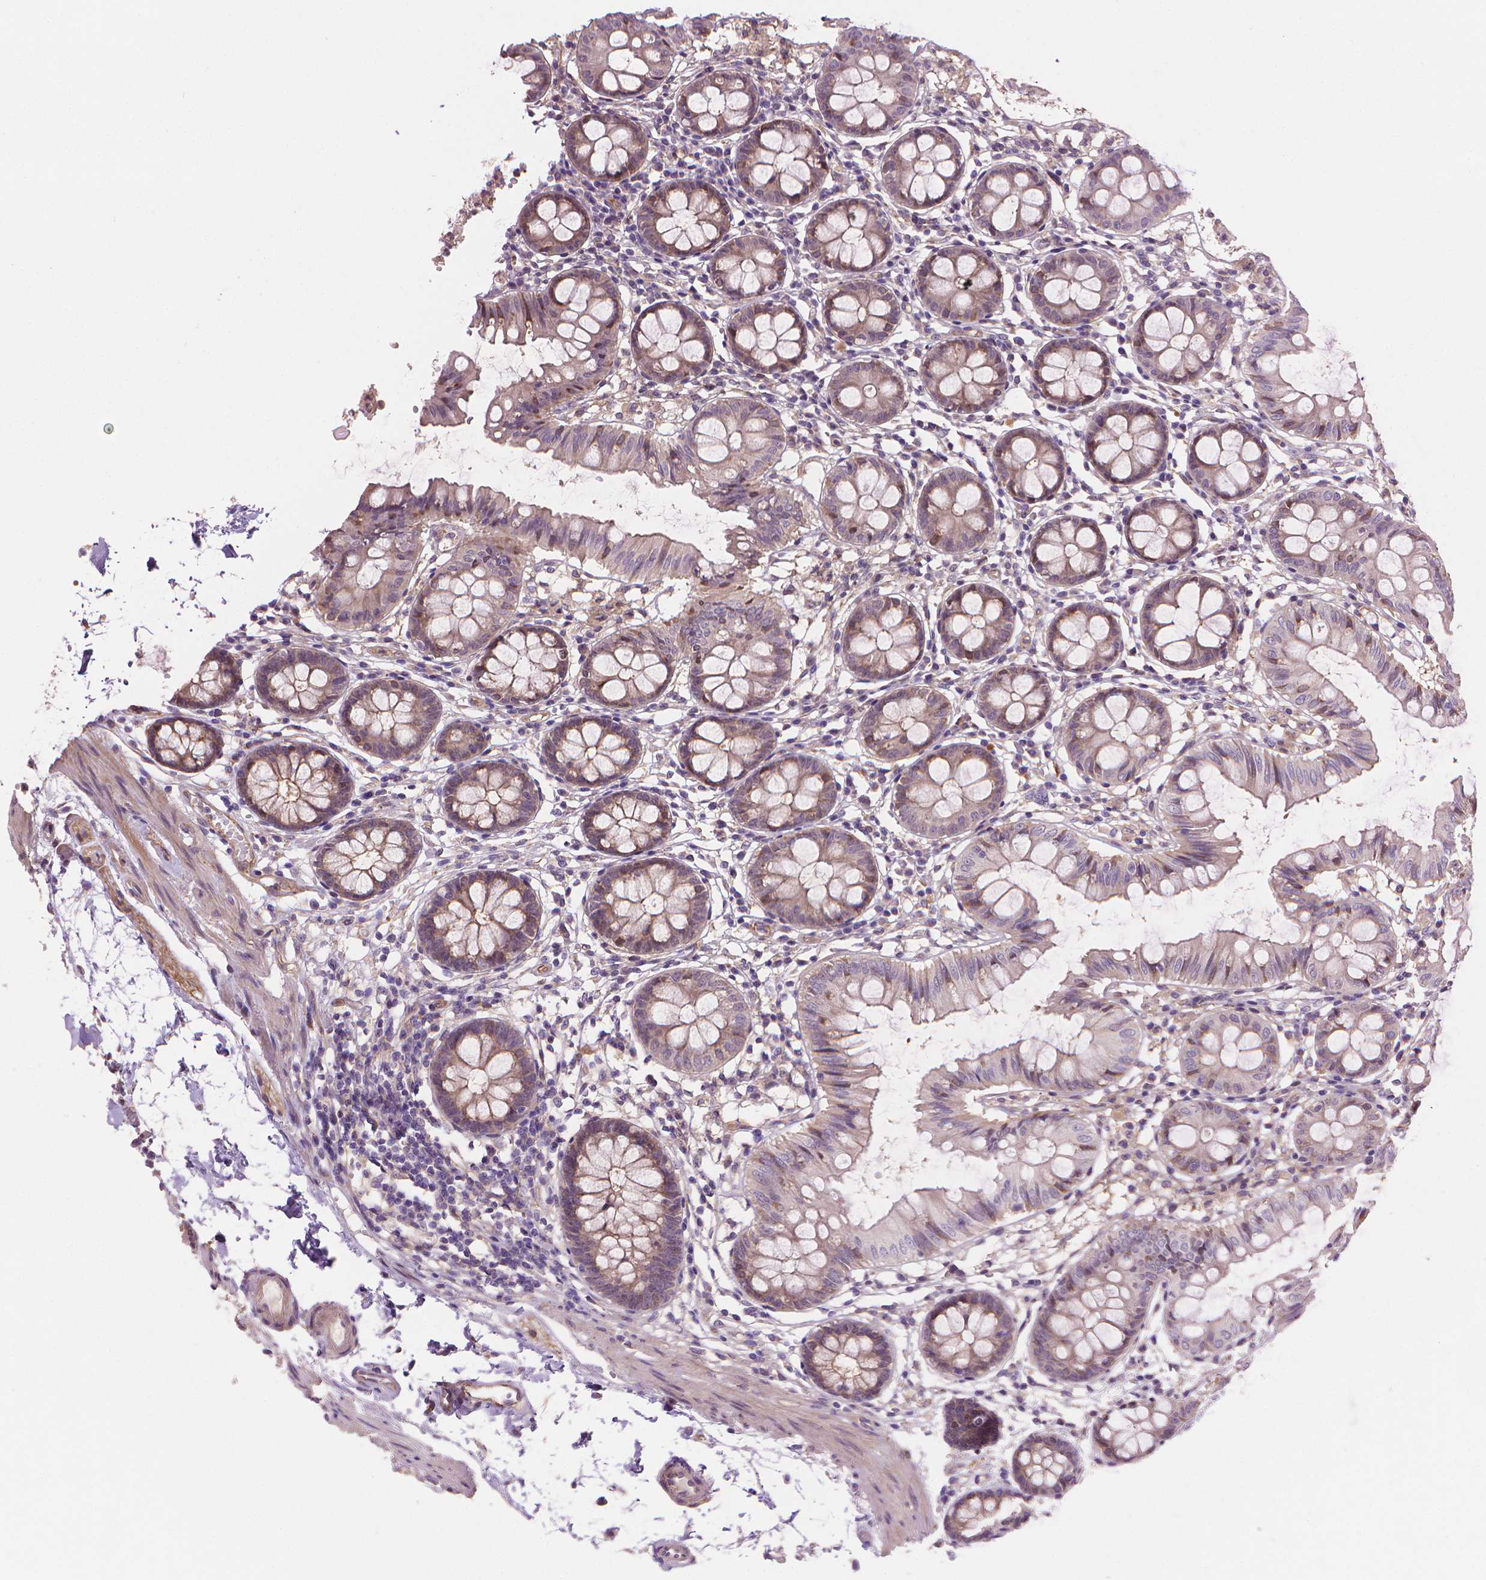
{"staining": {"intensity": "moderate", "quantity": ">75%", "location": "cytoplasmic/membranous"}, "tissue": "colon", "cell_type": "Endothelial cells", "image_type": "normal", "snomed": [{"axis": "morphology", "description": "Normal tissue, NOS"}, {"axis": "topography", "description": "Colon"}], "caption": "IHC of unremarkable human colon demonstrates medium levels of moderate cytoplasmic/membranous positivity in approximately >75% of endothelial cells. Nuclei are stained in blue.", "gene": "AMMECR1L", "patient": {"sex": "female", "age": 84}}